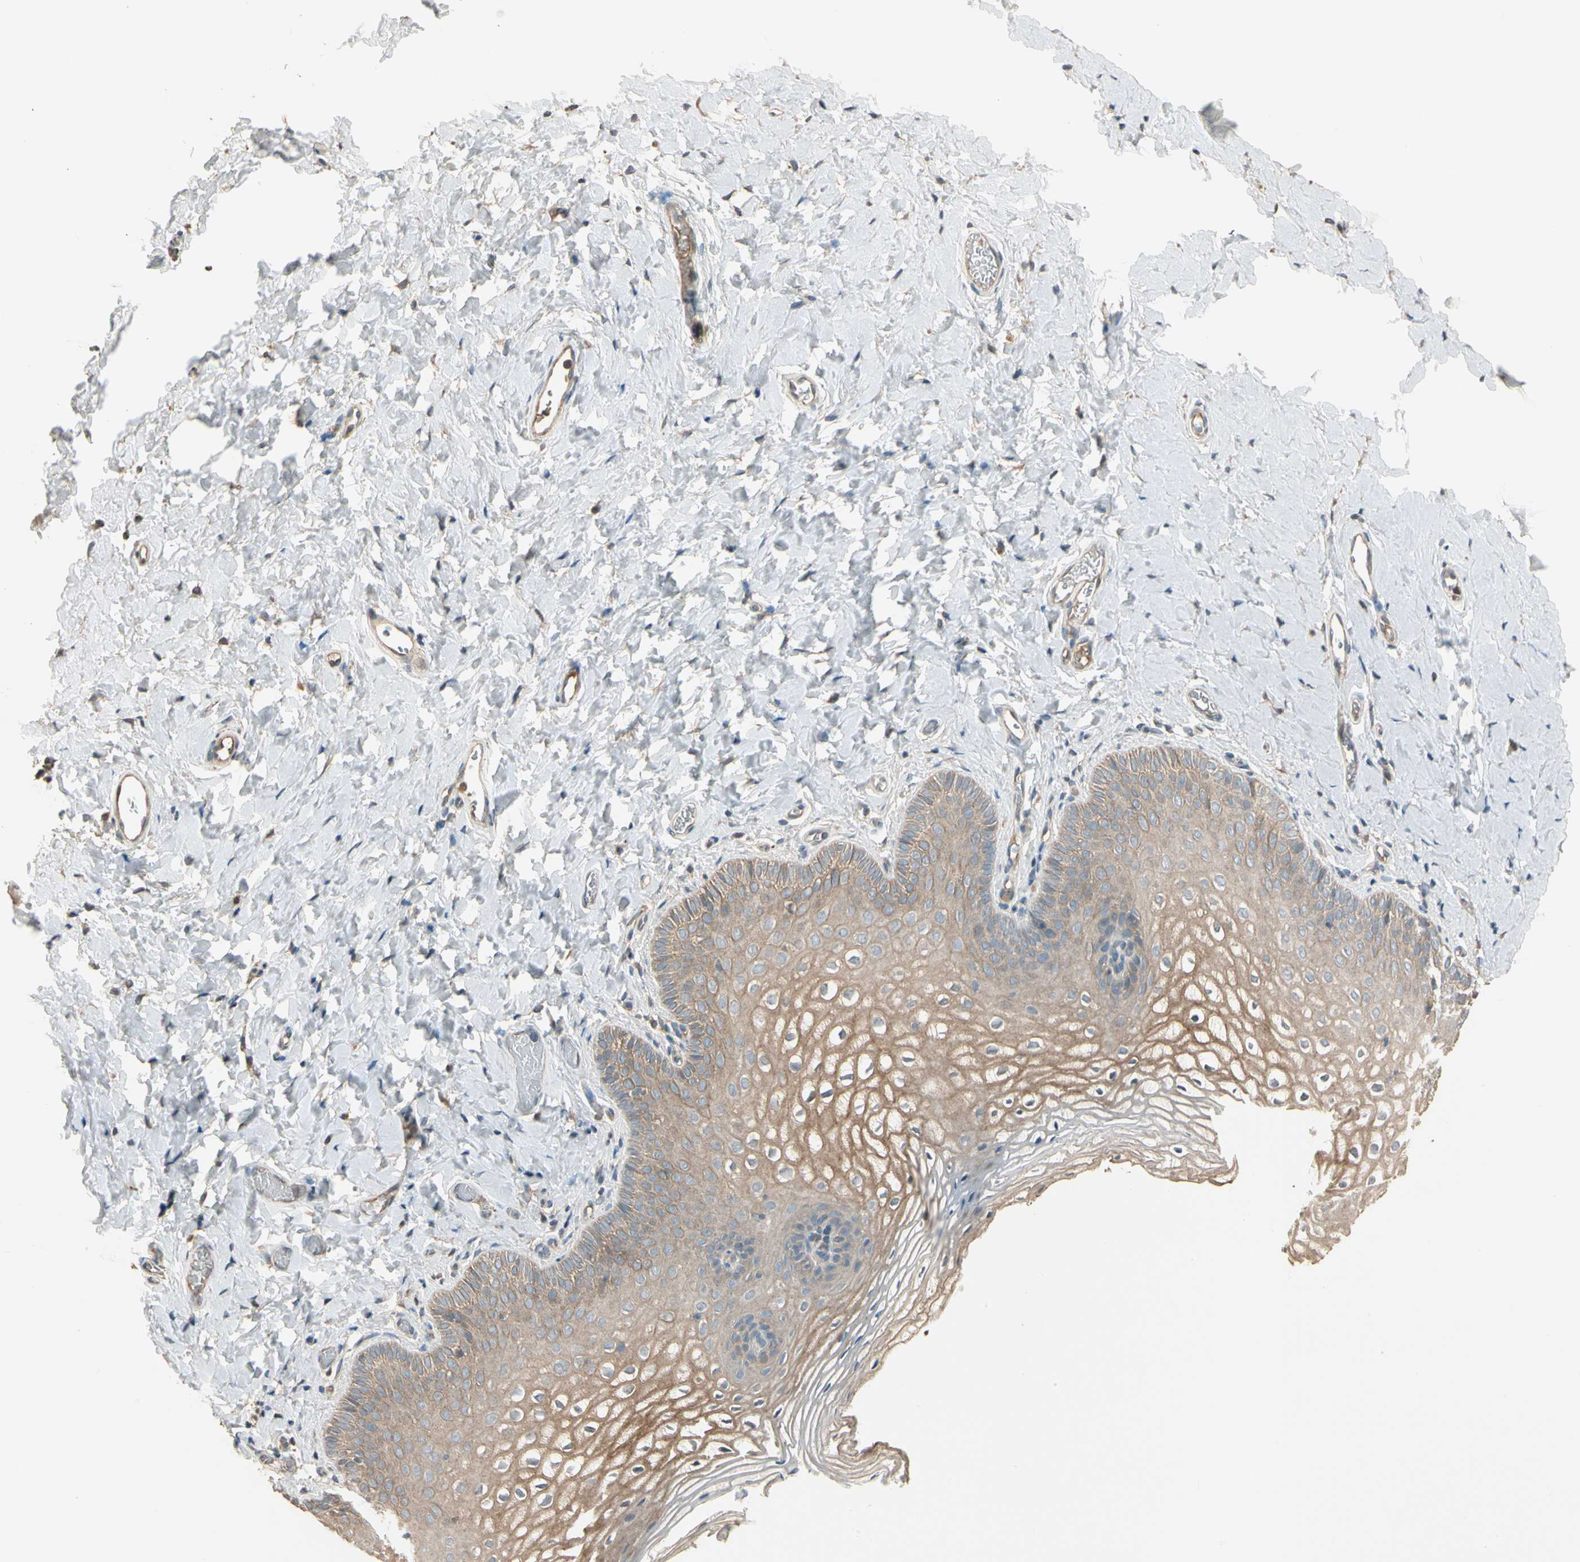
{"staining": {"intensity": "moderate", "quantity": ">75%", "location": "cytoplasmic/membranous"}, "tissue": "vagina", "cell_type": "Squamous epithelial cells", "image_type": "normal", "snomed": [{"axis": "morphology", "description": "Normal tissue, NOS"}, {"axis": "topography", "description": "Vagina"}], "caption": "IHC of unremarkable vagina exhibits medium levels of moderate cytoplasmic/membranous staining in about >75% of squamous epithelial cells.", "gene": "TNFRSF21", "patient": {"sex": "female", "age": 55}}